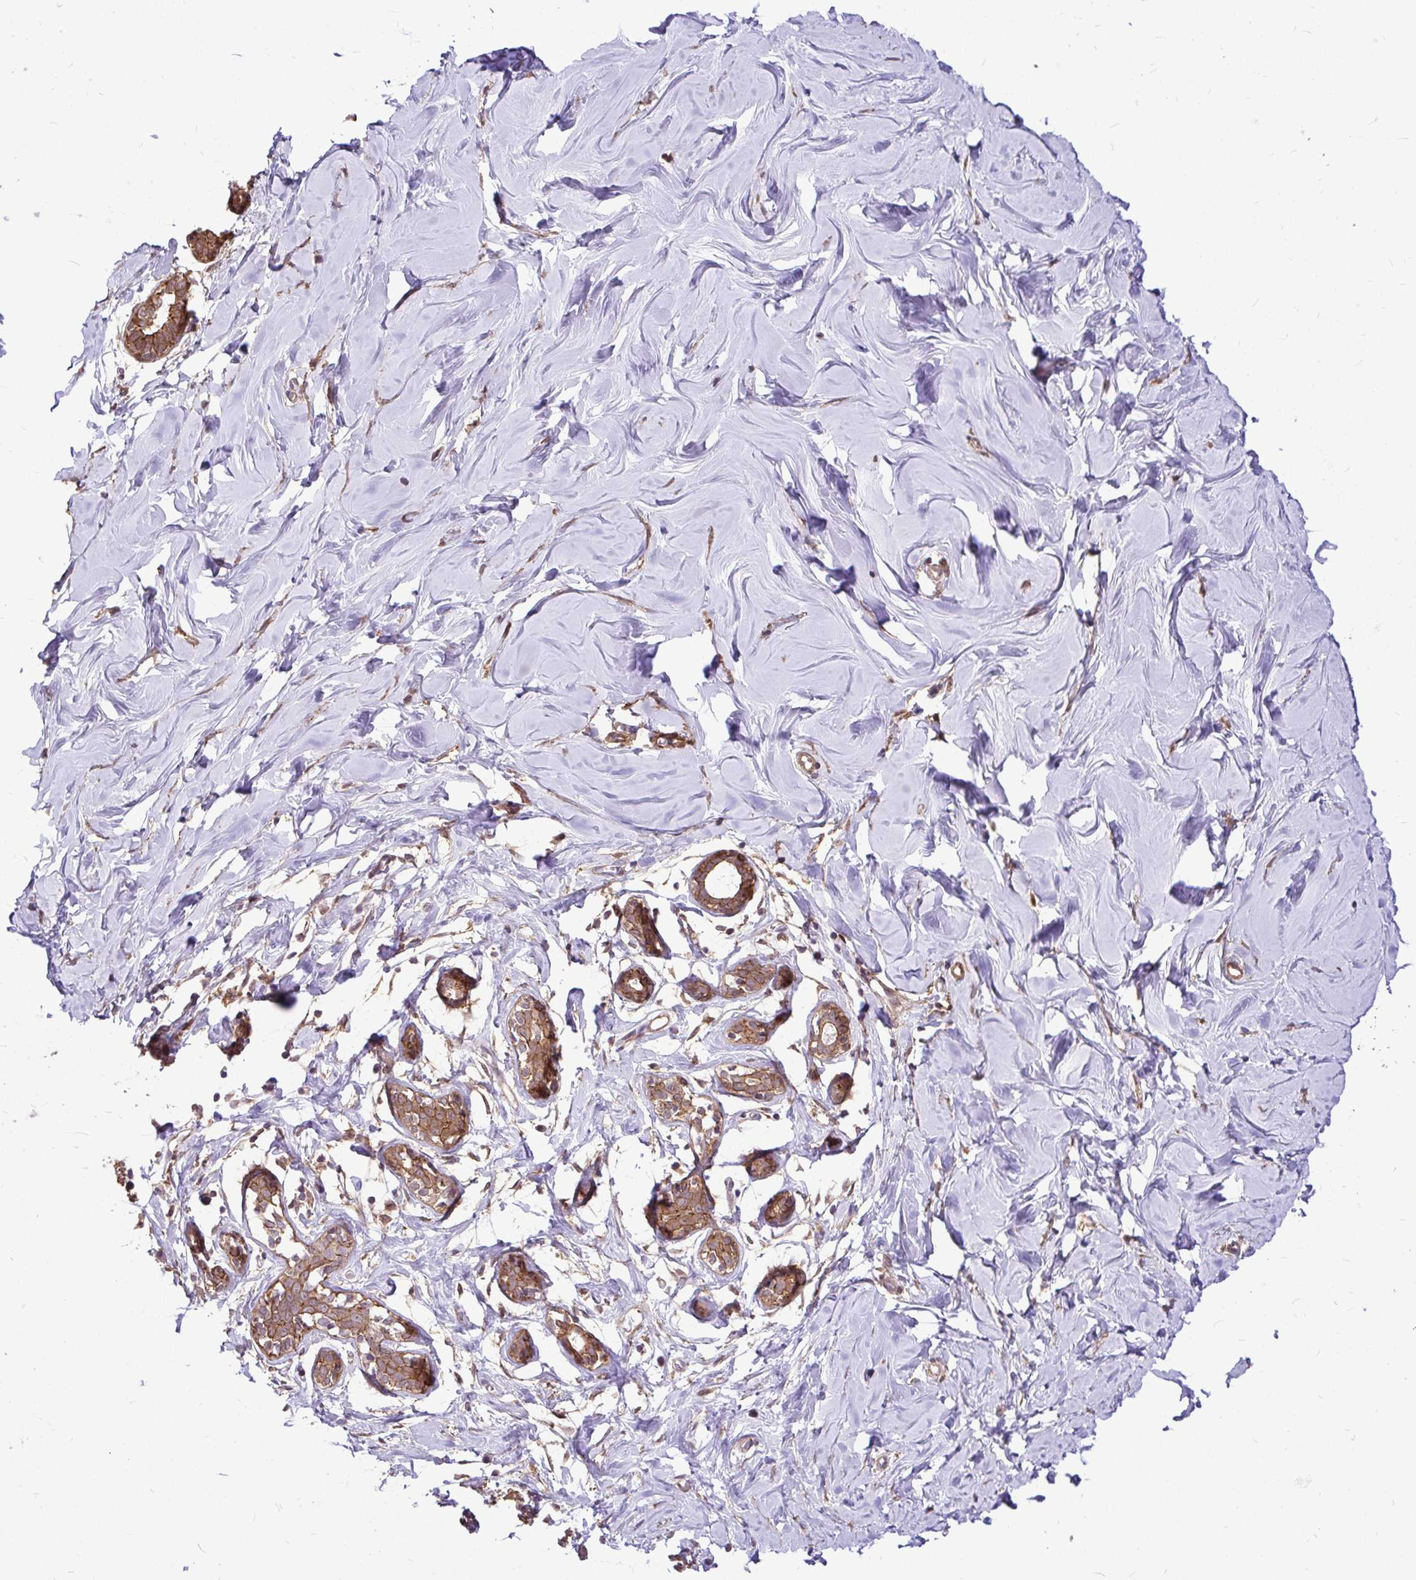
{"staining": {"intensity": "weak", "quantity": "<25%", "location": "cytoplasmic/membranous"}, "tissue": "breast", "cell_type": "Adipocytes", "image_type": "normal", "snomed": [{"axis": "morphology", "description": "Normal tissue, NOS"}, {"axis": "topography", "description": "Breast"}], "caption": "High power microscopy histopathology image of an immunohistochemistry photomicrograph of benign breast, revealing no significant expression in adipocytes.", "gene": "TRIP6", "patient": {"sex": "female", "age": 27}}